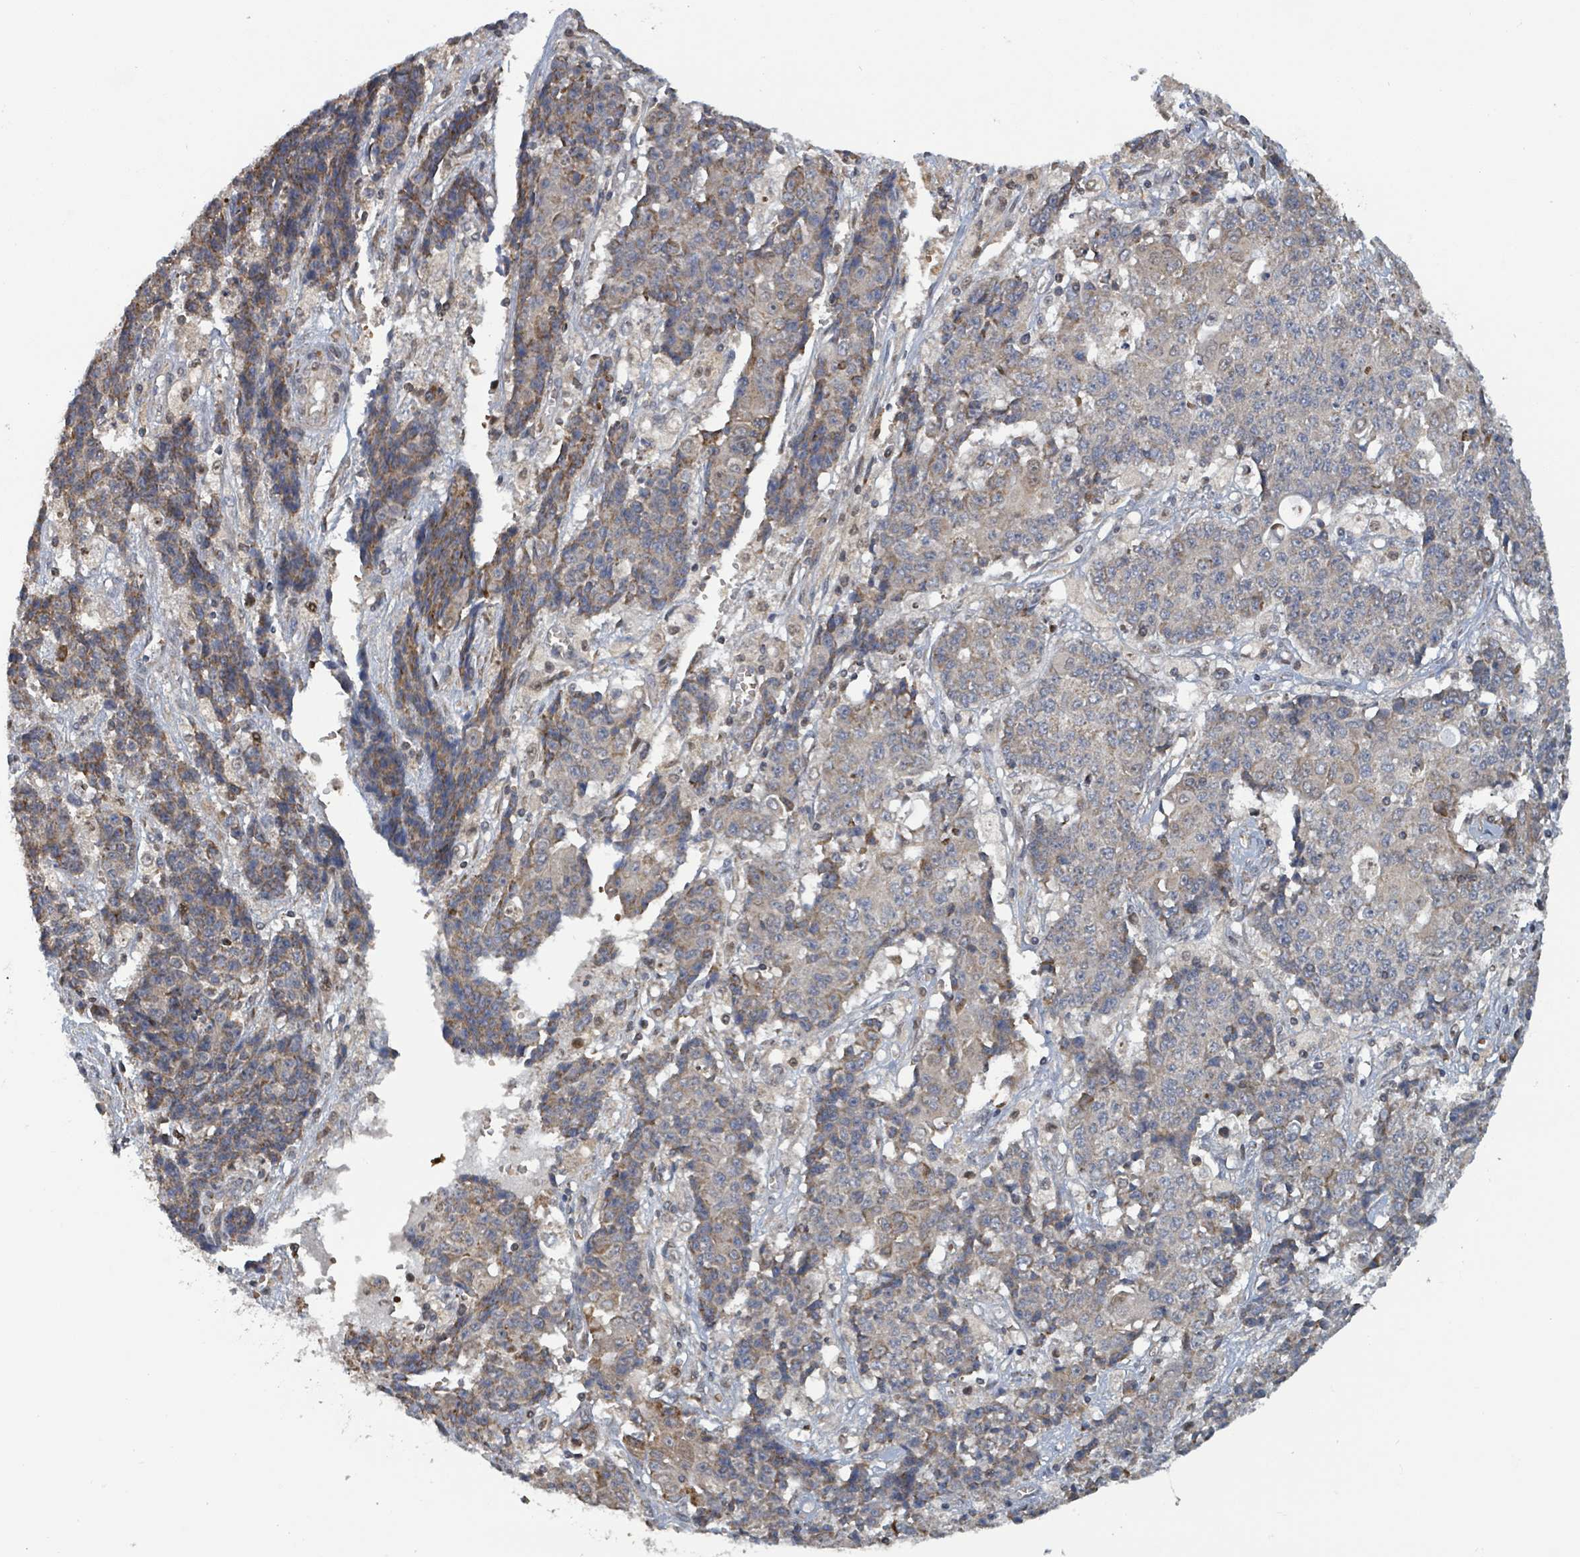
{"staining": {"intensity": "moderate", "quantity": "25%-75%", "location": "cytoplasmic/membranous"}, "tissue": "ovarian cancer", "cell_type": "Tumor cells", "image_type": "cancer", "snomed": [{"axis": "morphology", "description": "Carcinoma, endometroid"}, {"axis": "topography", "description": "Ovary"}], "caption": "Ovarian endometroid carcinoma stained with a brown dye shows moderate cytoplasmic/membranous positive positivity in about 25%-75% of tumor cells.", "gene": "HIVEP1", "patient": {"sex": "female", "age": 42}}